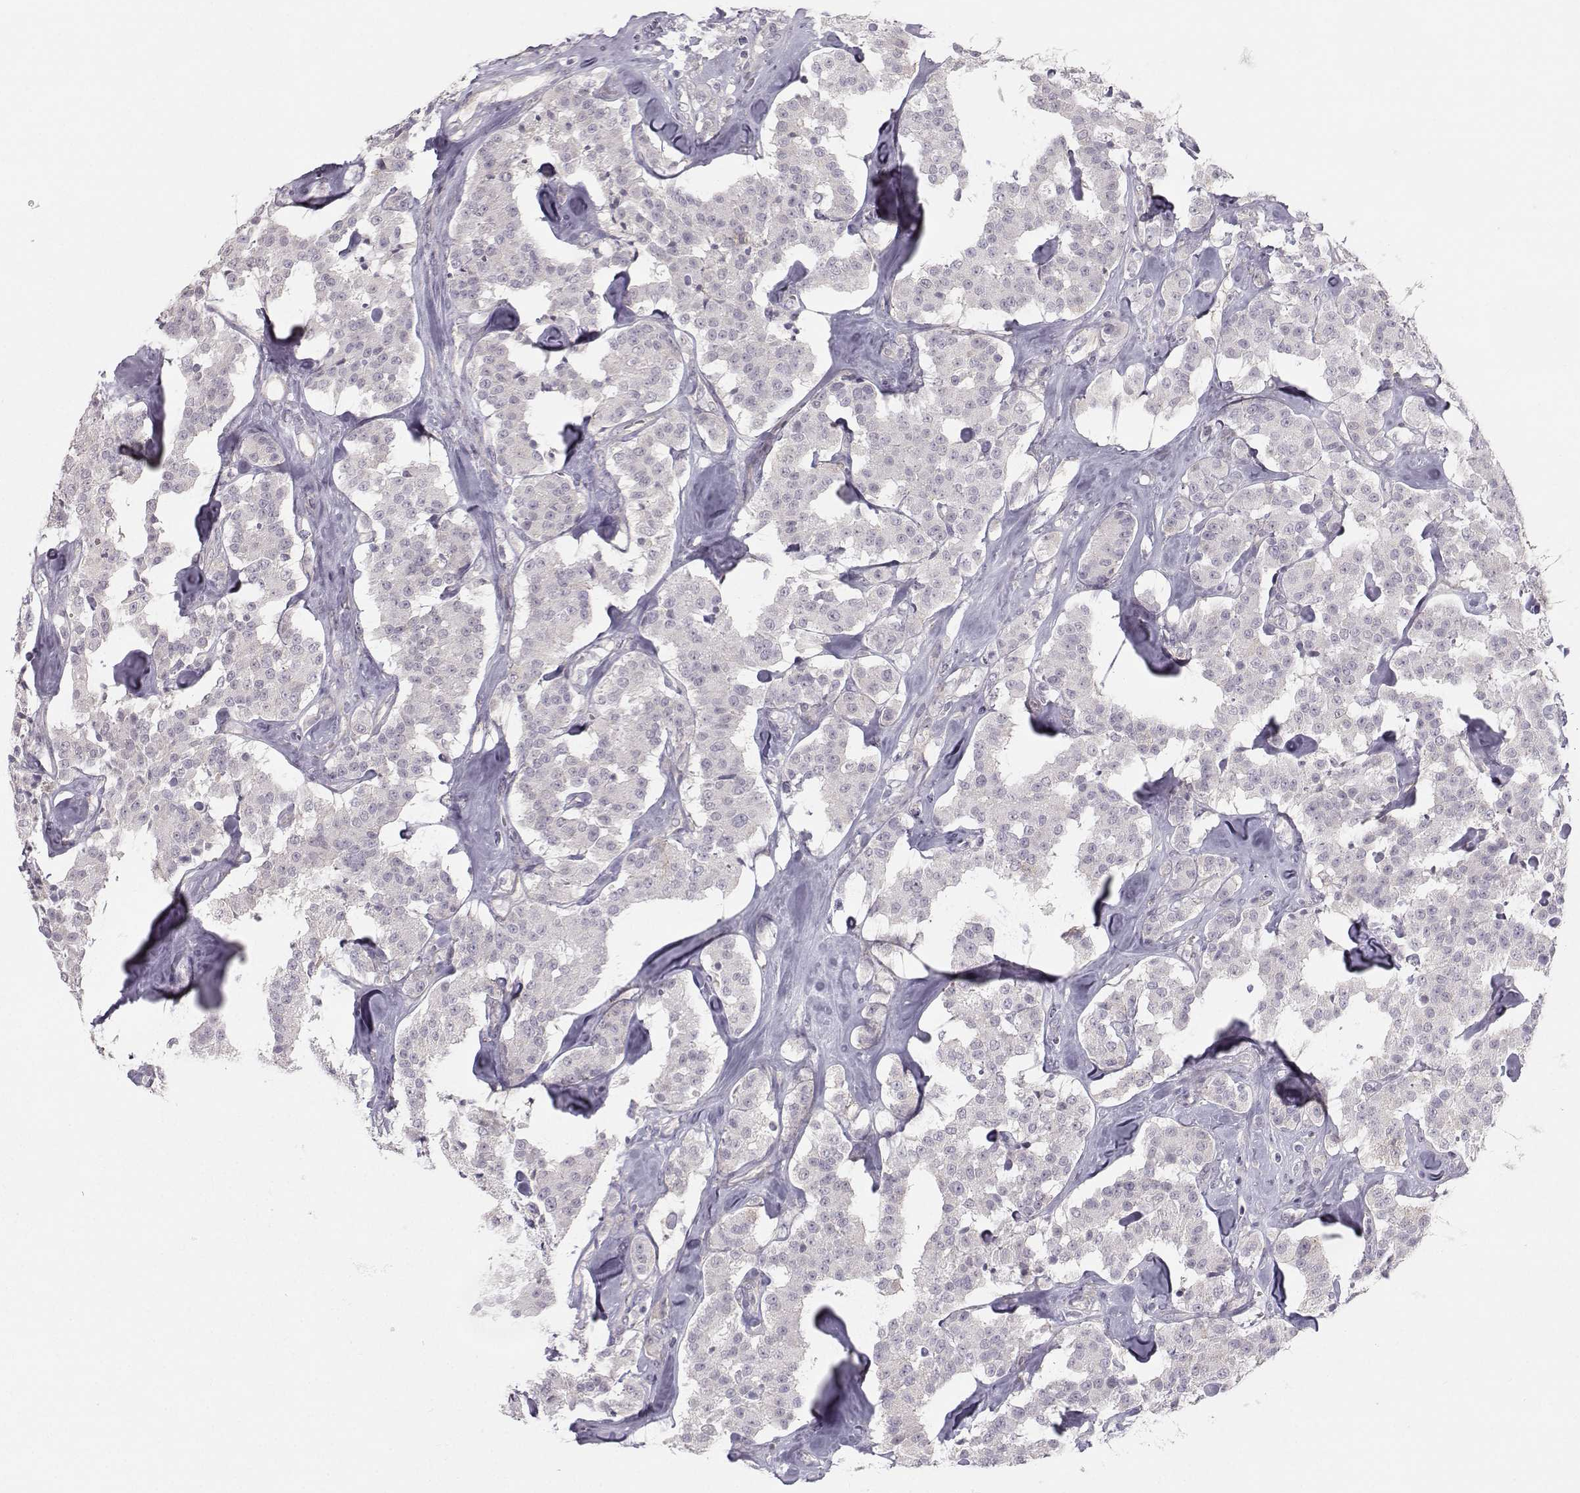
{"staining": {"intensity": "negative", "quantity": "none", "location": "none"}, "tissue": "carcinoid", "cell_type": "Tumor cells", "image_type": "cancer", "snomed": [{"axis": "morphology", "description": "Carcinoid, malignant, NOS"}, {"axis": "topography", "description": "Pancreas"}], "caption": "Carcinoid was stained to show a protein in brown. There is no significant positivity in tumor cells. (DAB (3,3'-diaminobenzidine) immunohistochemistry (IHC) with hematoxylin counter stain).", "gene": "MAST1", "patient": {"sex": "male", "age": 41}}